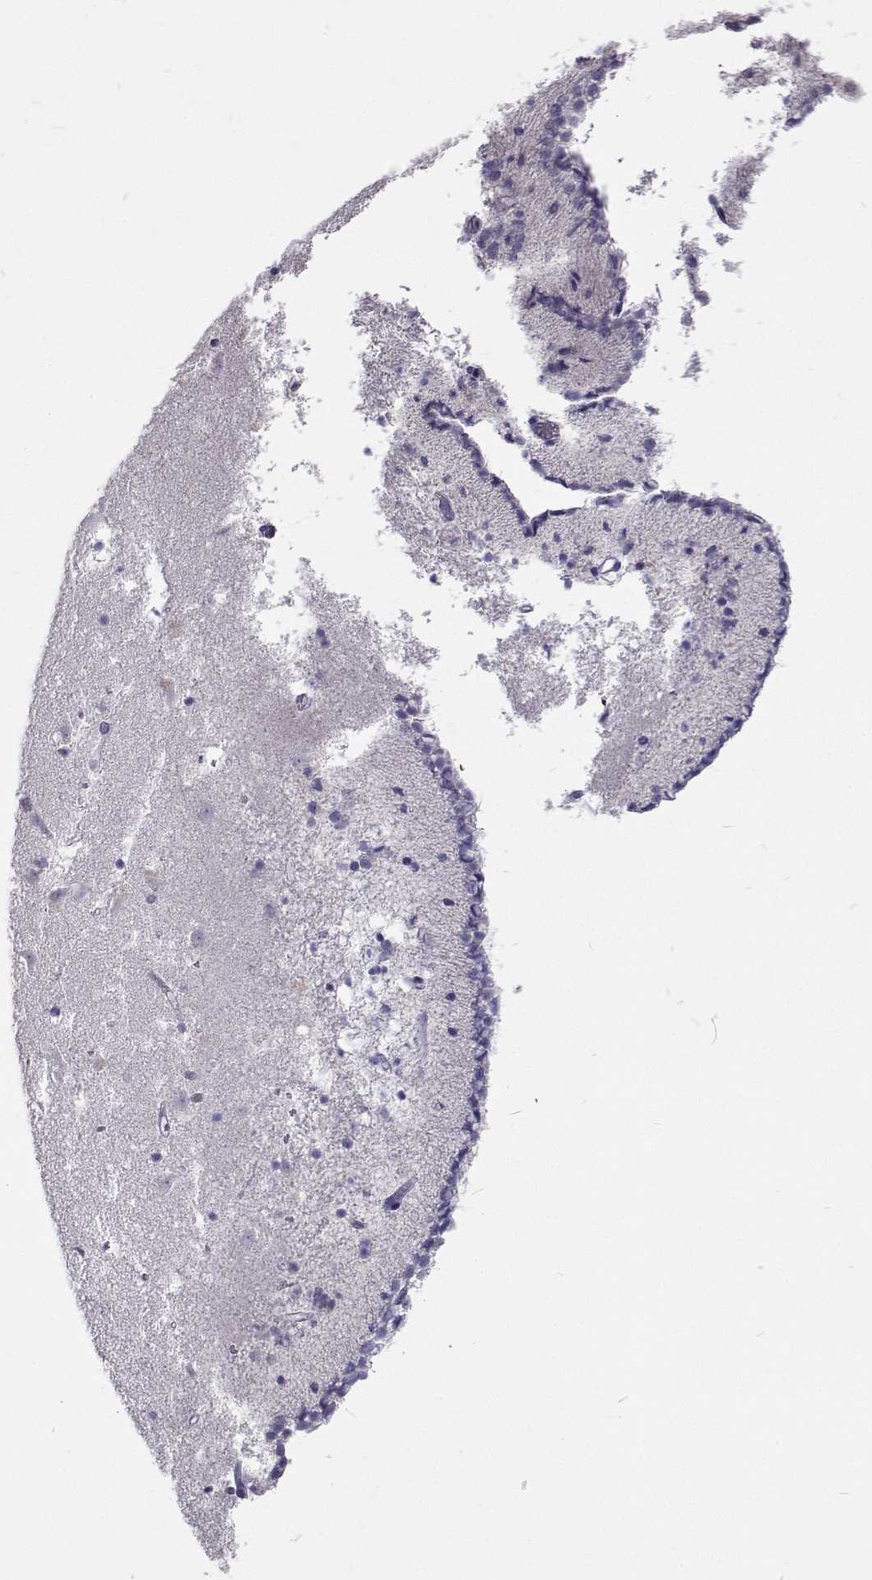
{"staining": {"intensity": "negative", "quantity": "none", "location": "none"}, "tissue": "caudate", "cell_type": "Glial cells", "image_type": "normal", "snomed": [{"axis": "morphology", "description": "Normal tissue, NOS"}, {"axis": "topography", "description": "Lateral ventricle wall"}], "caption": "This is an IHC image of normal human caudate. There is no expression in glial cells.", "gene": "CFAP44", "patient": {"sex": "female", "age": 42}}